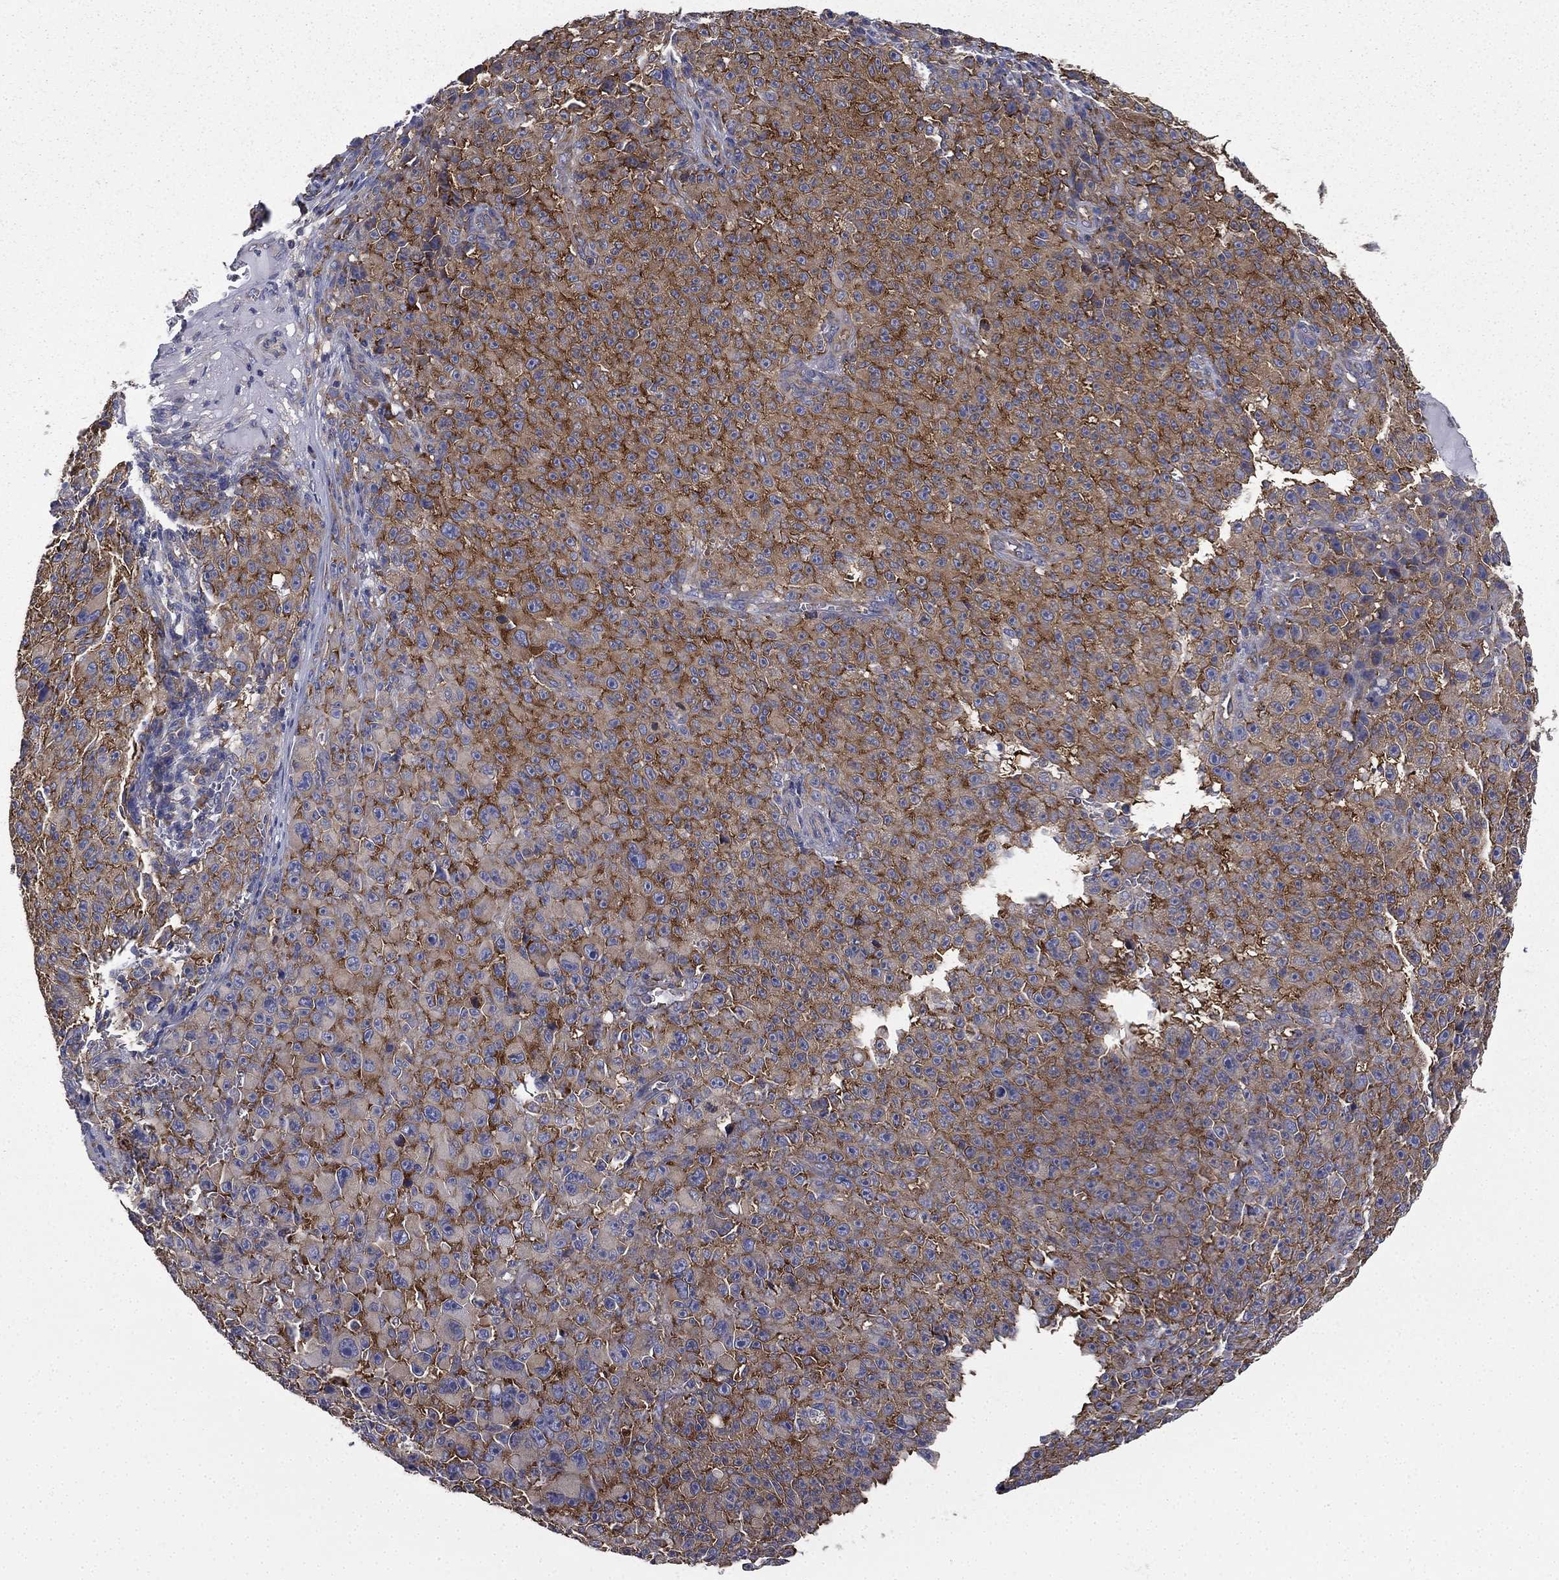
{"staining": {"intensity": "strong", "quantity": "25%-75%", "location": "cytoplasmic/membranous"}, "tissue": "melanoma", "cell_type": "Tumor cells", "image_type": "cancer", "snomed": [{"axis": "morphology", "description": "Malignant melanoma, NOS"}, {"axis": "topography", "description": "Skin"}], "caption": "High-magnification brightfield microscopy of melanoma stained with DAB (brown) and counterstained with hematoxylin (blue). tumor cells exhibit strong cytoplasmic/membranous positivity is seen in approximately25%-75% of cells. (Stains: DAB in brown, nuclei in blue, Microscopy: brightfield microscopy at high magnification).", "gene": "FARSA", "patient": {"sex": "female", "age": 82}}